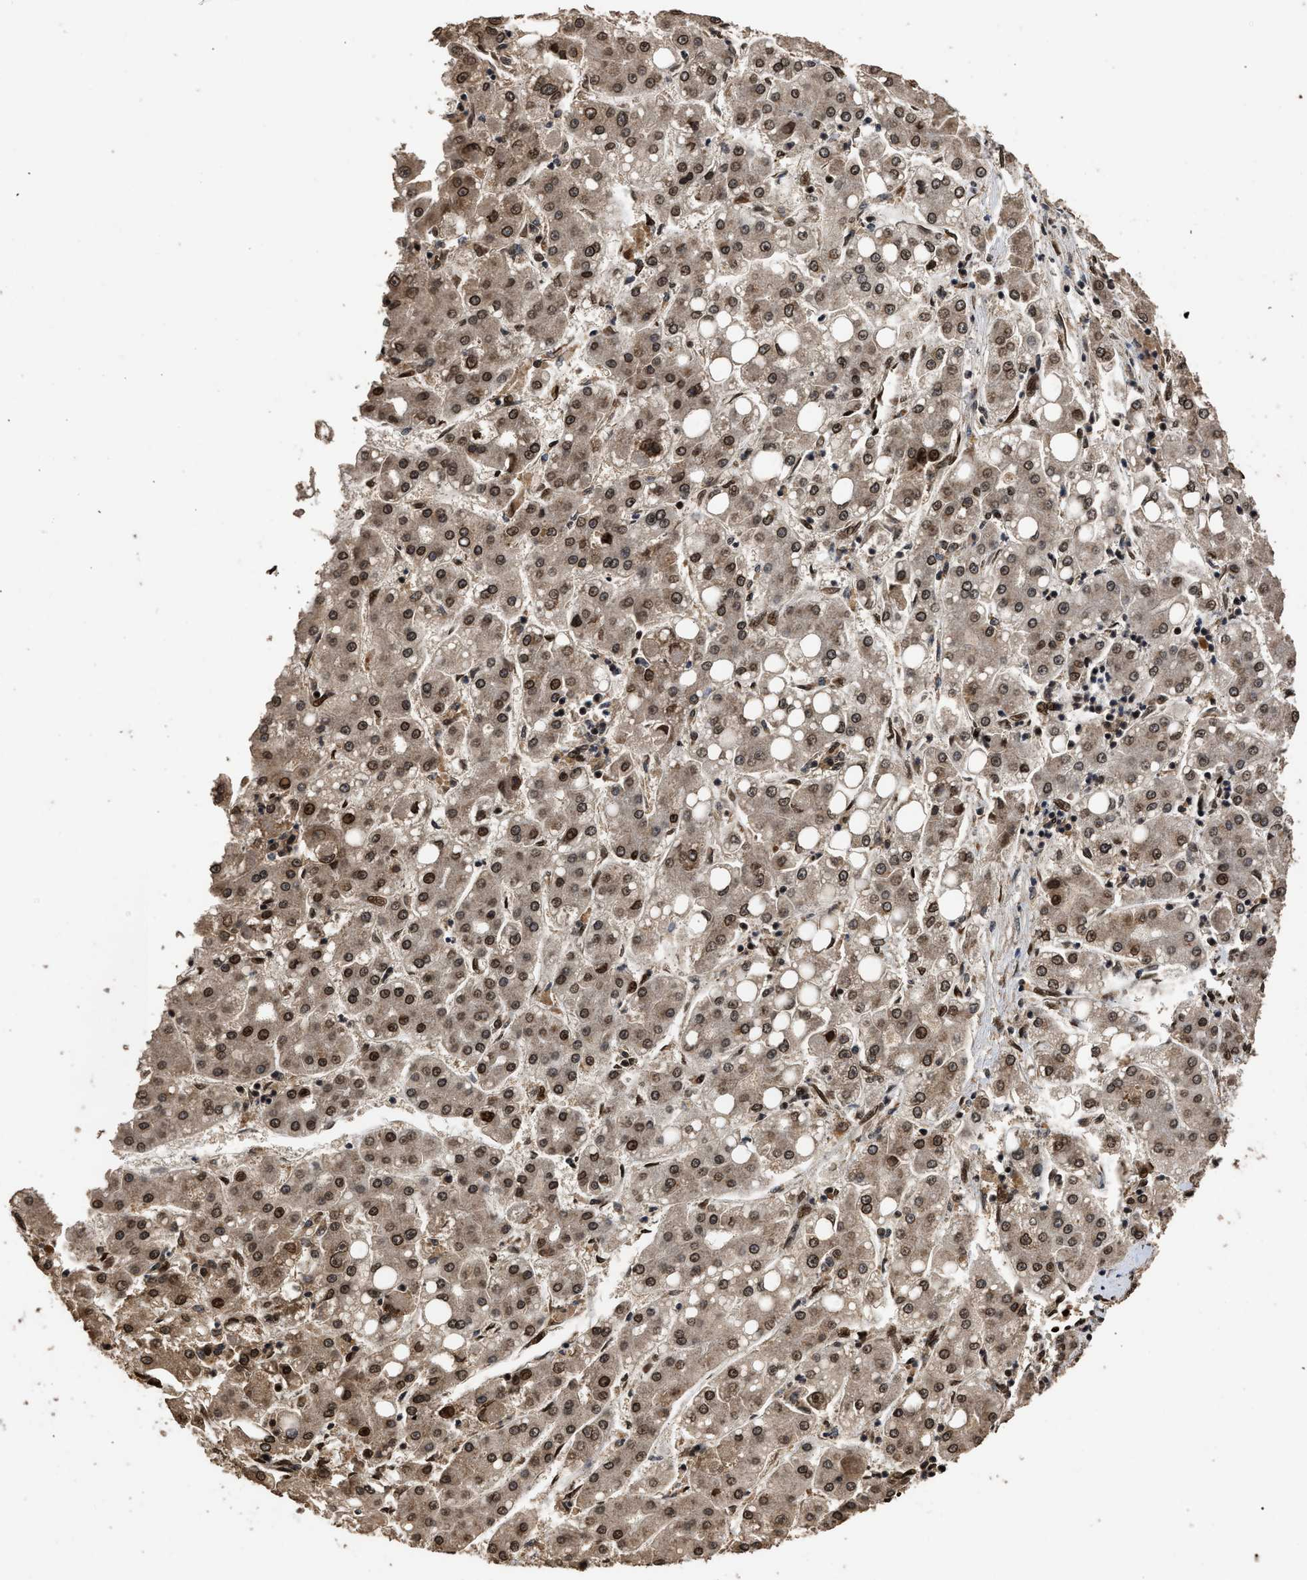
{"staining": {"intensity": "strong", "quantity": ">75%", "location": "nuclear"}, "tissue": "liver cancer", "cell_type": "Tumor cells", "image_type": "cancer", "snomed": [{"axis": "morphology", "description": "Carcinoma, Hepatocellular, NOS"}, {"axis": "topography", "description": "Liver"}], "caption": "Immunohistochemistry (IHC) (DAB (3,3'-diaminobenzidine)) staining of human liver hepatocellular carcinoma reveals strong nuclear protein expression in approximately >75% of tumor cells.", "gene": "PPP4R3B", "patient": {"sex": "male", "age": 65}}